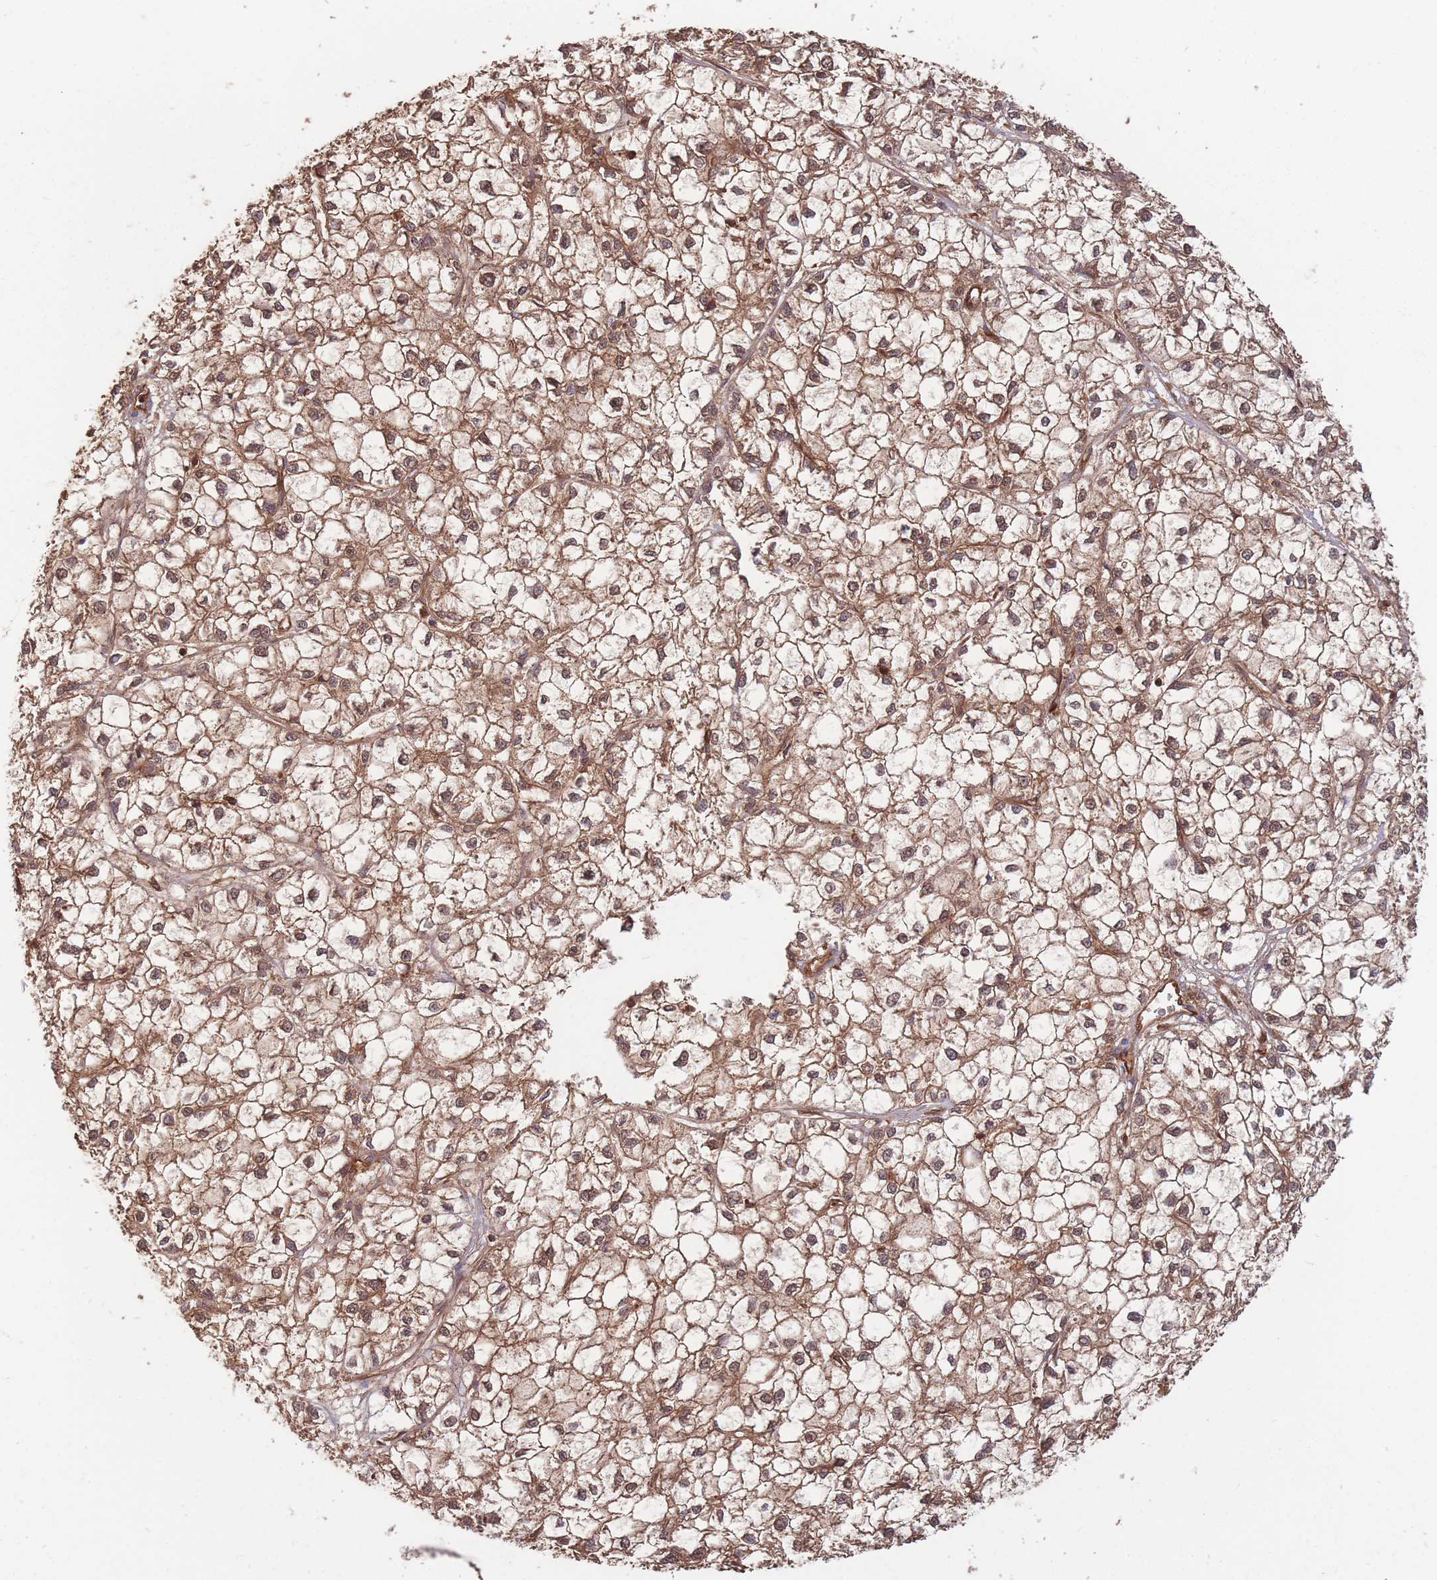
{"staining": {"intensity": "moderate", "quantity": "25%-75%", "location": "cytoplasmic/membranous,nuclear"}, "tissue": "liver cancer", "cell_type": "Tumor cells", "image_type": "cancer", "snomed": [{"axis": "morphology", "description": "Carcinoma, Hepatocellular, NOS"}, {"axis": "topography", "description": "Liver"}], "caption": "The micrograph reveals immunohistochemical staining of liver hepatocellular carcinoma. There is moderate cytoplasmic/membranous and nuclear positivity is seen in approximately 25%-75% of tumor cells.", "gene": "PLS3", "patient": {"sex": "female", "age": 43}}